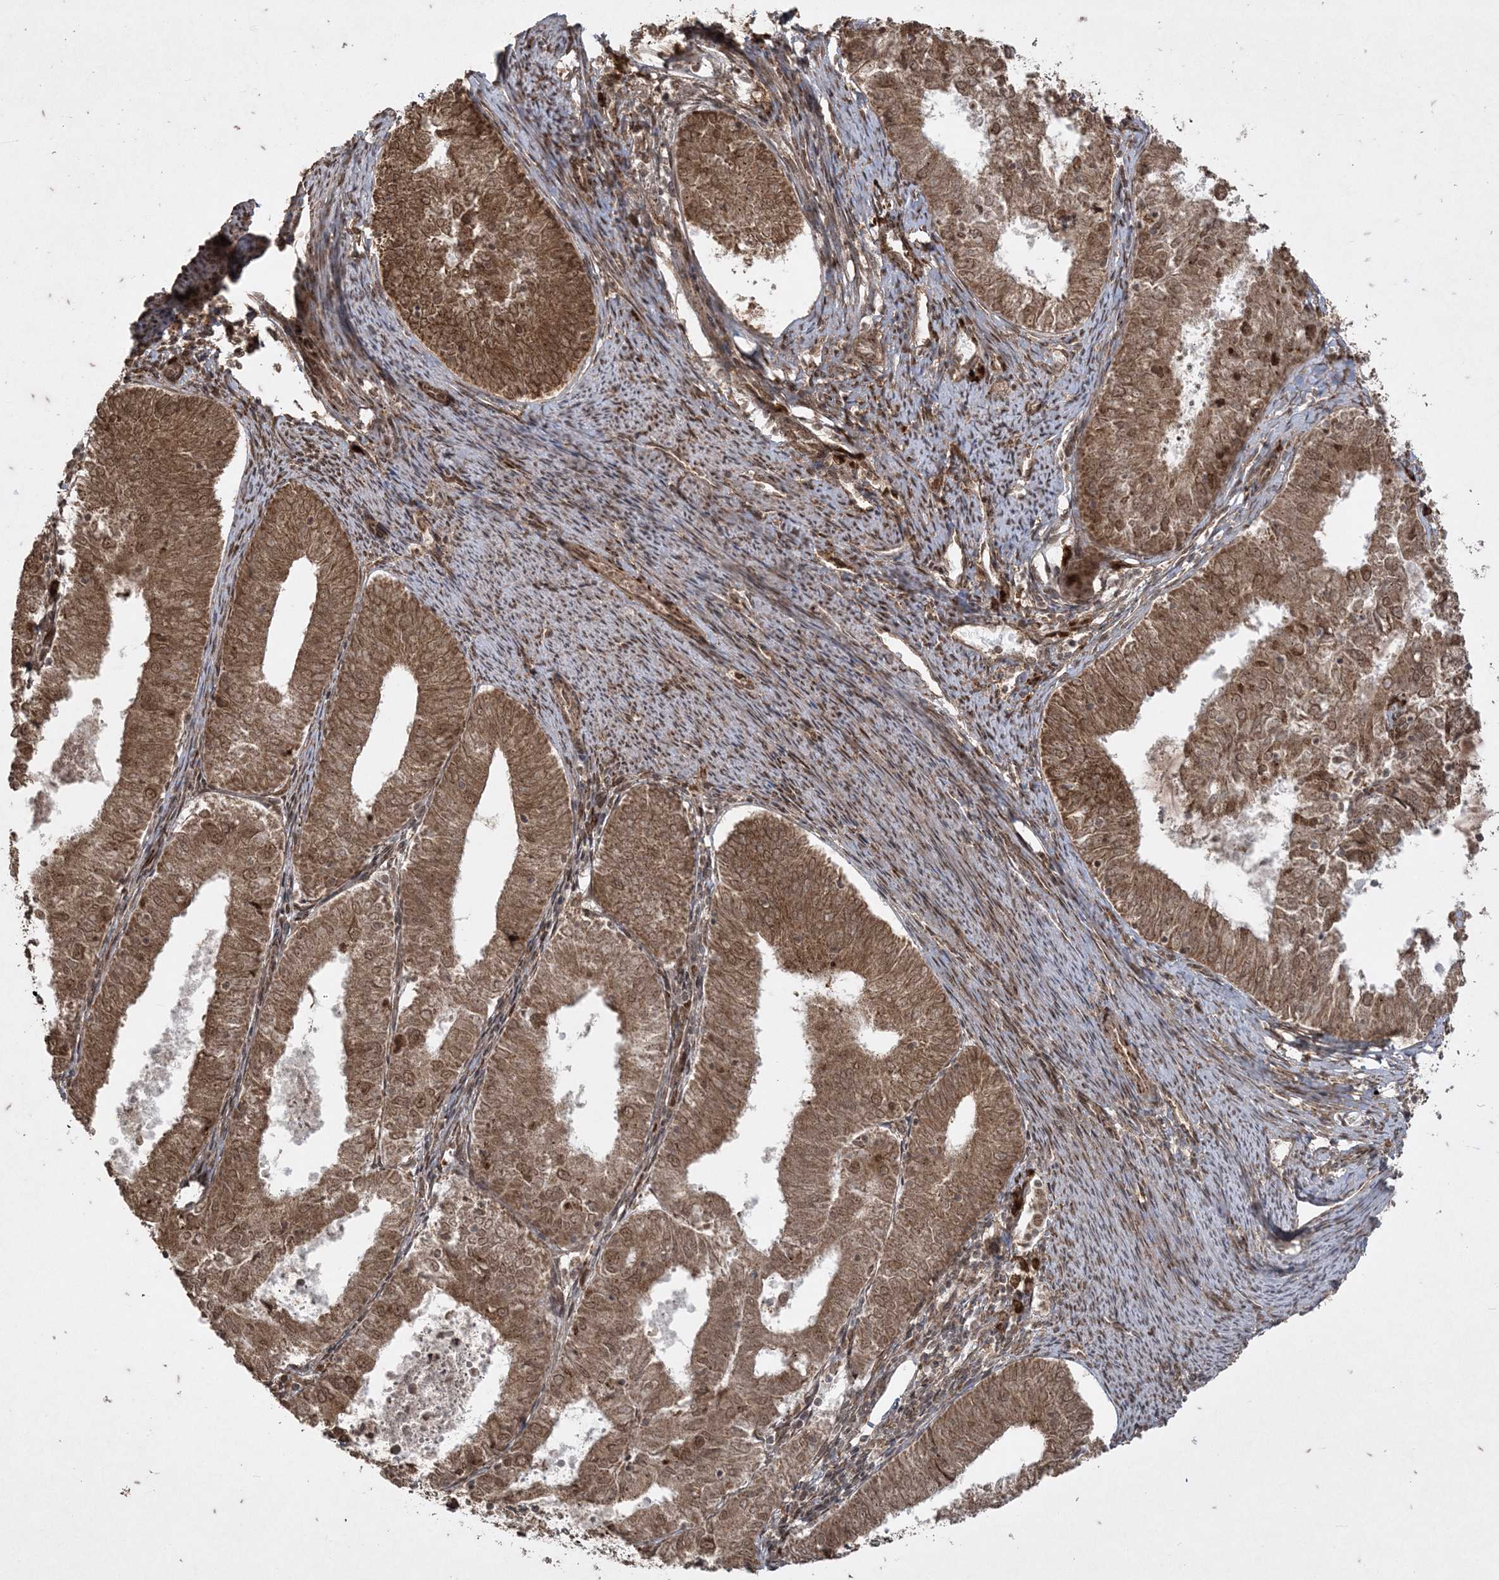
{"staining": {"intensity": "strong", "quantity": ">75%", "location": "cytoplasmic/membranous"}, "tissue": "endometrial cancer", "cell_type": "Tumor cells", "image_type": "cancer", "snomed": [{"axis": "morphology", "description": "Adenocarcinoma, NOS"}, {"axis": "topography", "description": "Endometrium"}], "caption": "Immunohistochemical staining of human adenocarcinoma (endometrial) demonstrates high levels of strong cytoplasmic/membranous protein expression in approximately >75% of tumor cells.", "gene": "RRAS", "patient": {"sex": "female", "age": 57}}